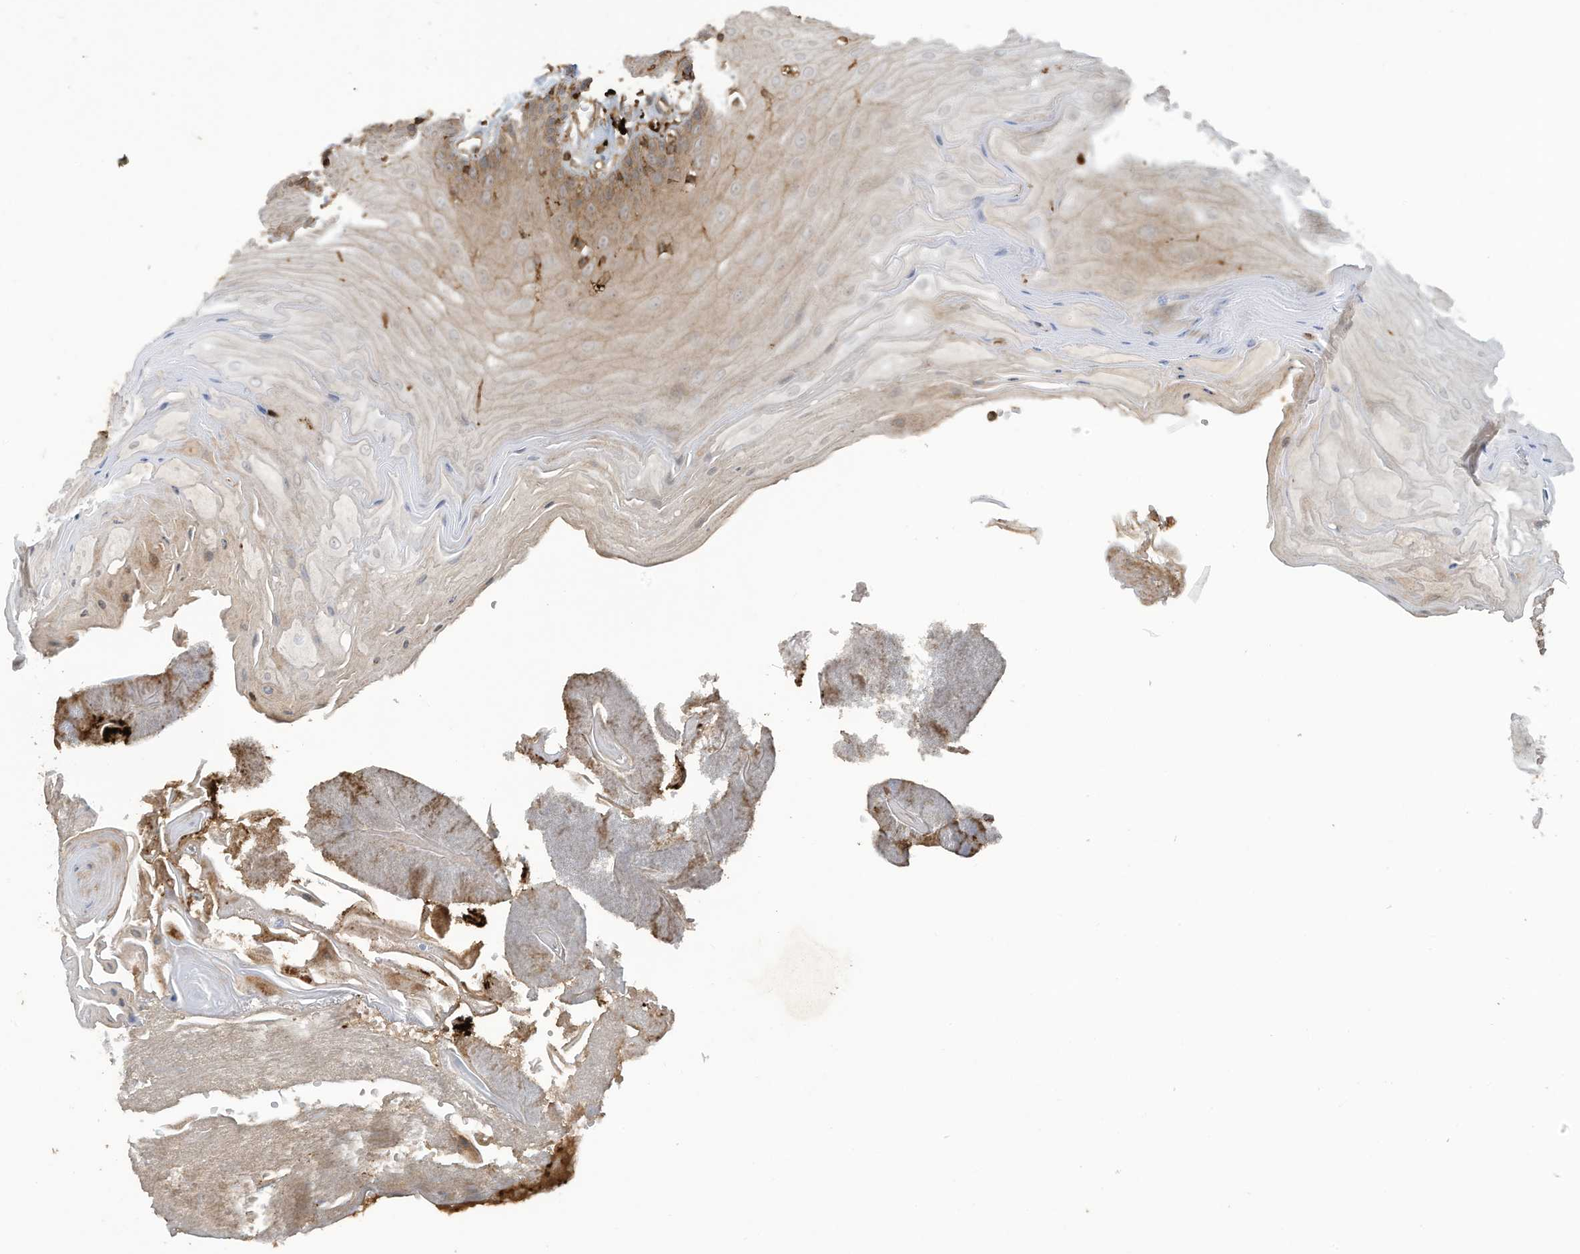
{"staining": {"intensity": "moderate", "quantity": "25%-75%", "location": "cytoplasmic/membranous"}, "tissue": "oral mucosa", "cell_type": "Squamous epithelial cells", "image_type": "normal", "snomed": [{"axis": "morphology", "description": "Normal tissue, NOS"}, {"axis": "morphology", "description": "Squamous cell carcinoma, NOS"}, {"axis": "topography", "description": "Skeletal muscle"}, {"axis": "topography", "description": "Oral tissue"}, {"axis": "topography", "description": "Salivary gland"}, {"axis": "topography", "description": "Head-Neck"}], "caption": "Immunohistochemical staining of unremarkable human oral mucosa displays medium levels of moderate cytoplasmic/membranous expression in approximately 25%-75% of squamous epithelial cells.", "gene": "DDIT4", "patient": {"sex": "male", "age": 54}}